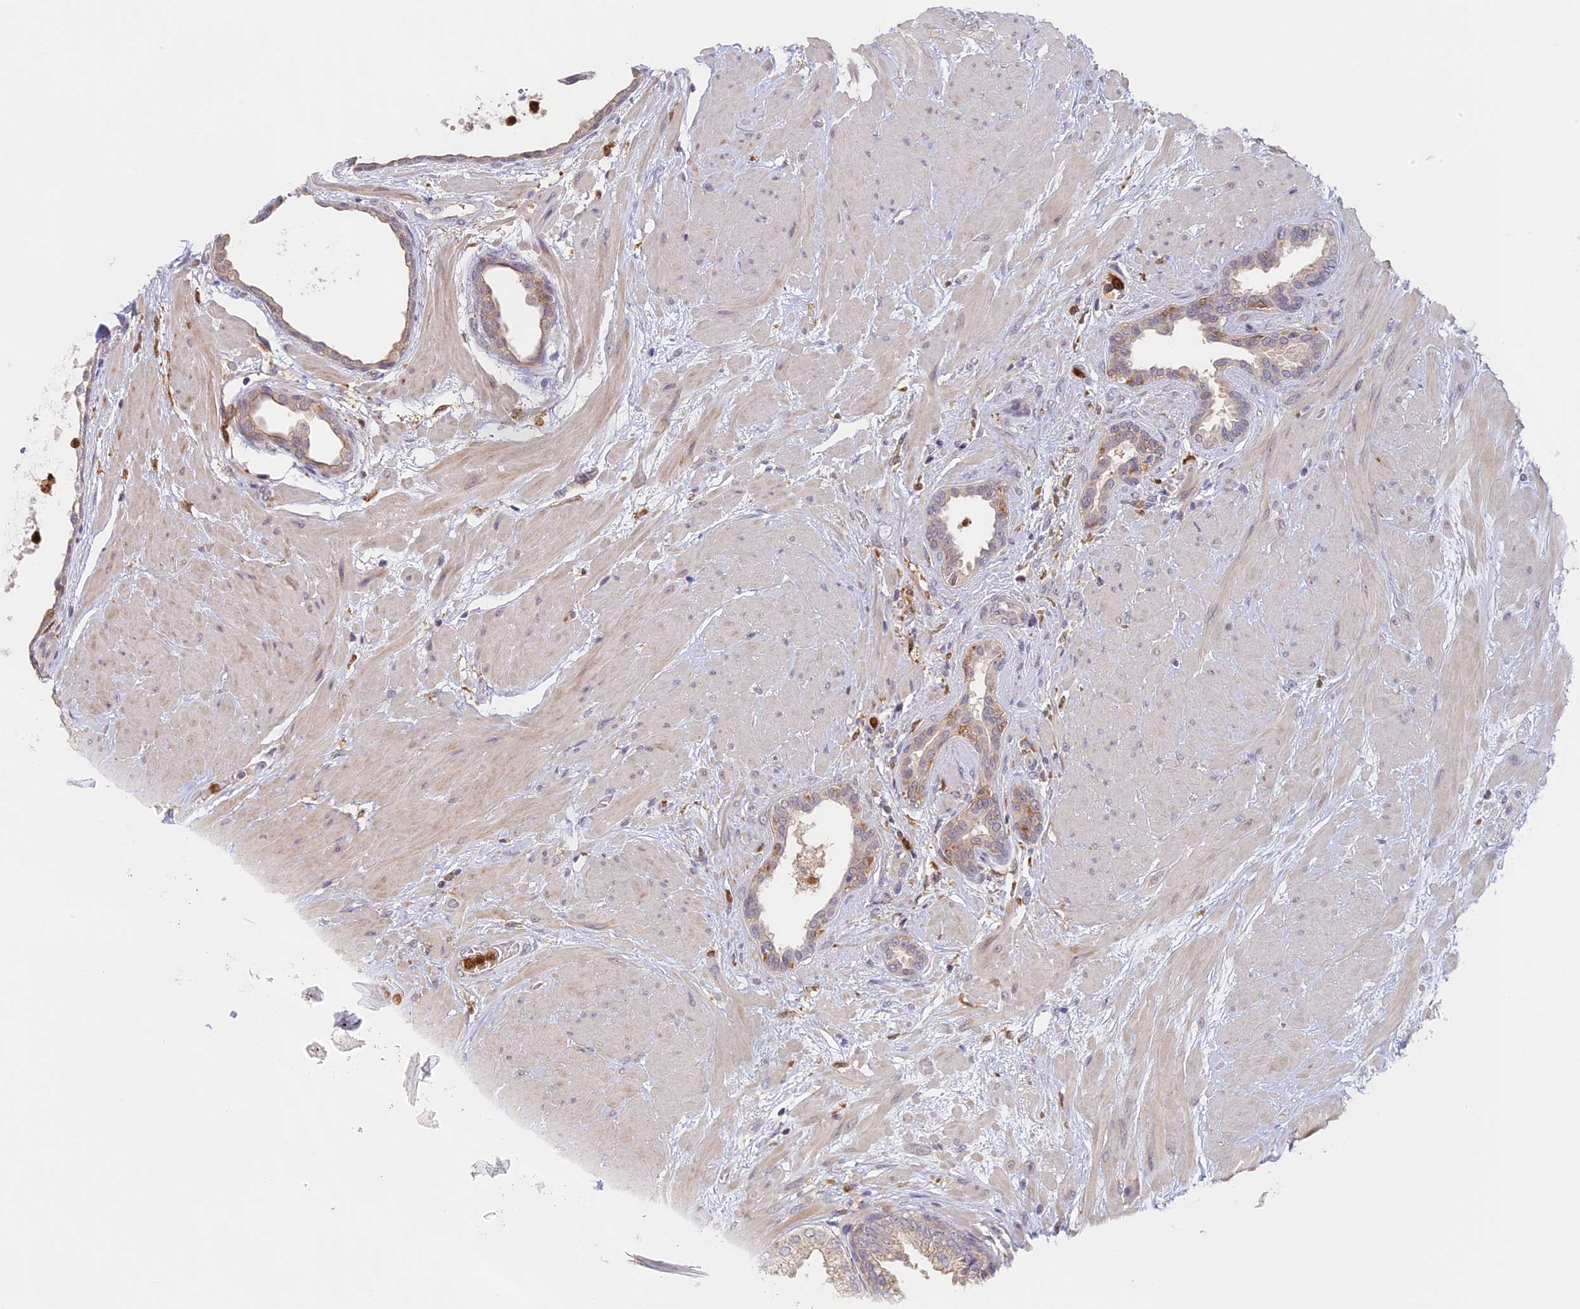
{"staining": {"intensity": "weak", "quantity": "<25%", "location": "cytoplasmic/membranous"}, "tissue": "prostate", "cell_type": "Glandular cells", "image_type": "normal", "snomed": [{"axis": "morphology", "description": "Normal tissue, NOS"}, {"axis": "topography", "description": "Prostate"}], "caption": "This is a image of immunohistochemistry staining of benign prostate, which shows no positivity in glandular cells. (DAB (3,3'-diaminobenzidine) immunohistochemistry (IHC) with hematoxylin counter stain).", "gene": "NCF4", "patient": {"sex": "male", "age": 48}}